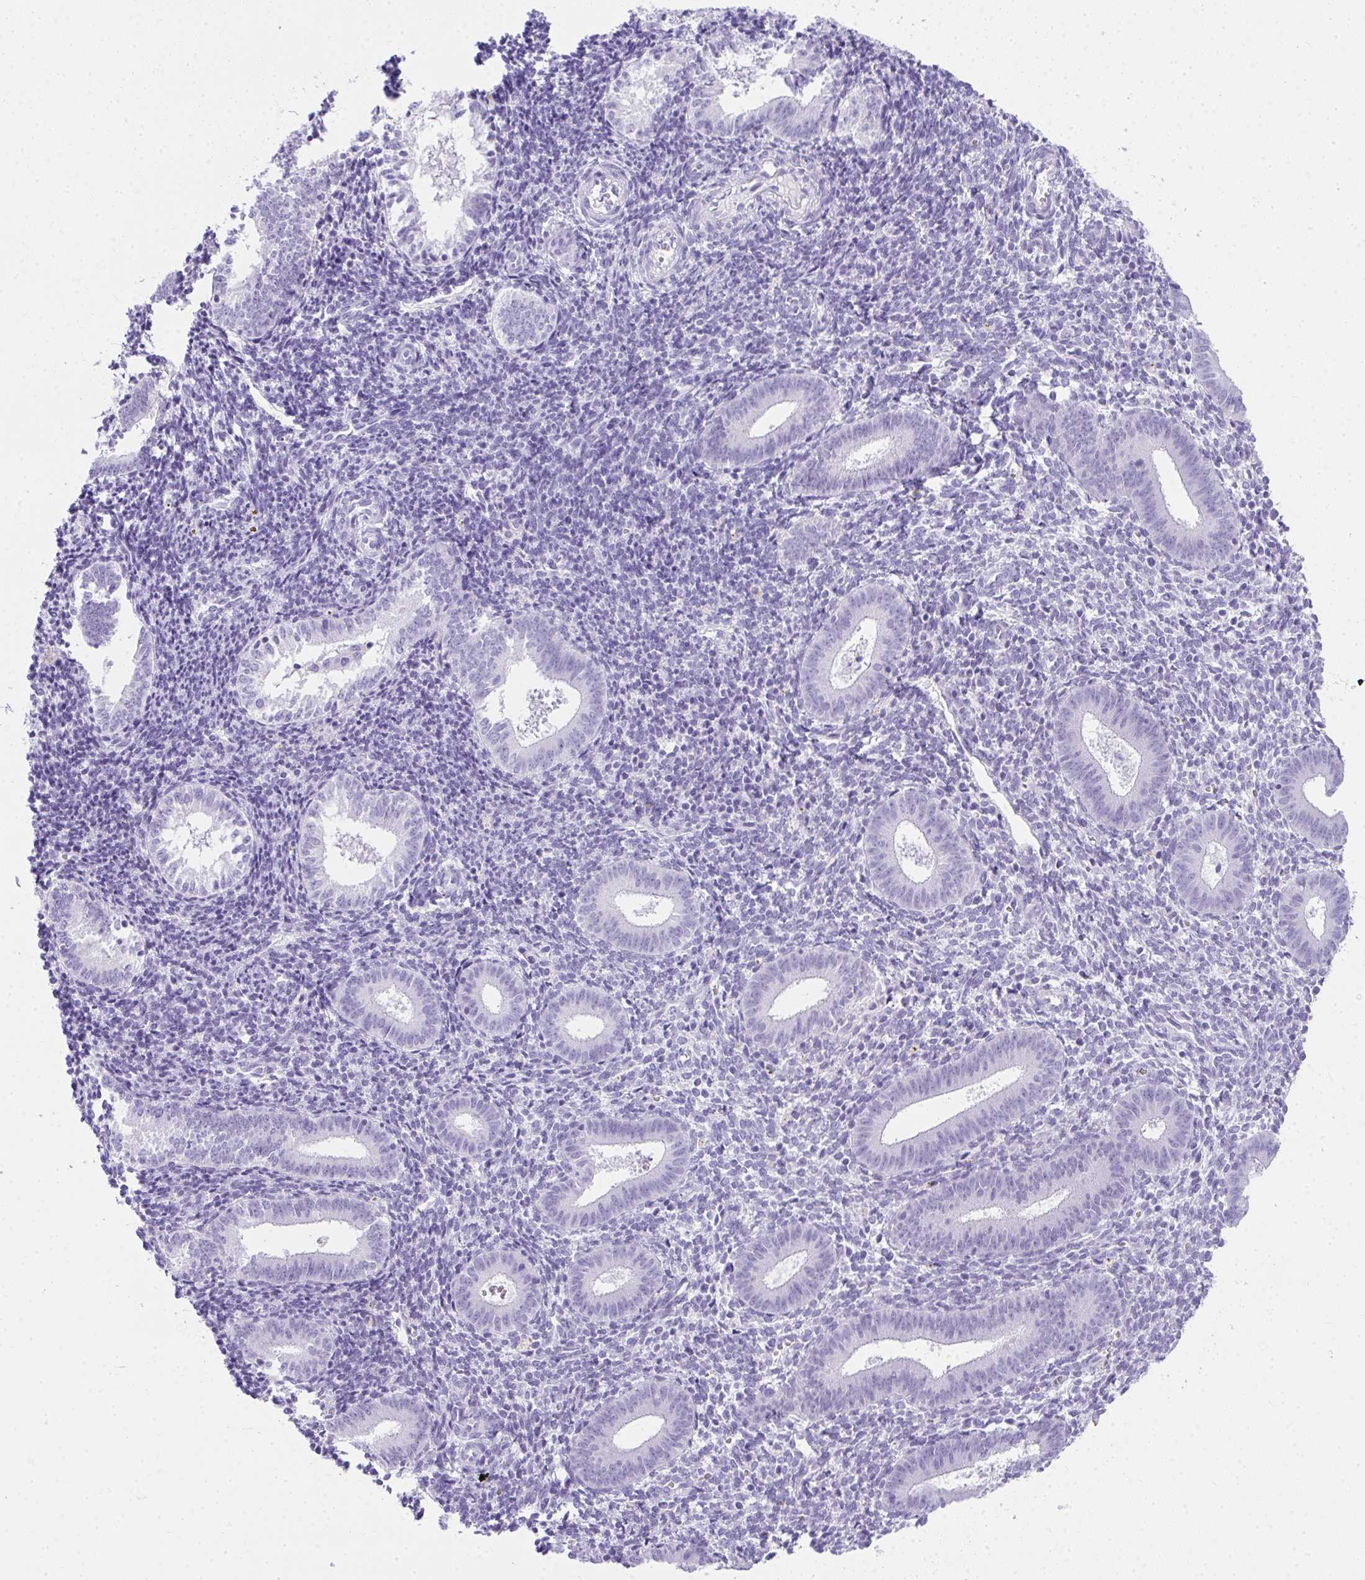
{"staining": {"intensity": "negative", "quantity": "none", "location": "none"}, "tissue": "endometrium", "cell_type": "Cells in endometrial stroma", "image_type": "normal", "snomed": [{"axis": "morphology", "description": "Normal tissue, NOS"}, {"axis": "topography", "description": "Endometrium"}], "caption": "Benign endometrium was stained to show a protein in brown. There is no significant expression in cells in endometrial stroma. Brightfield microscopy of IHC stained with DAB (brown) and hematoxylin (blue), captured at high magnification.", "gene": "AVIL", "patient": {"sex": "female", "age": 25}}